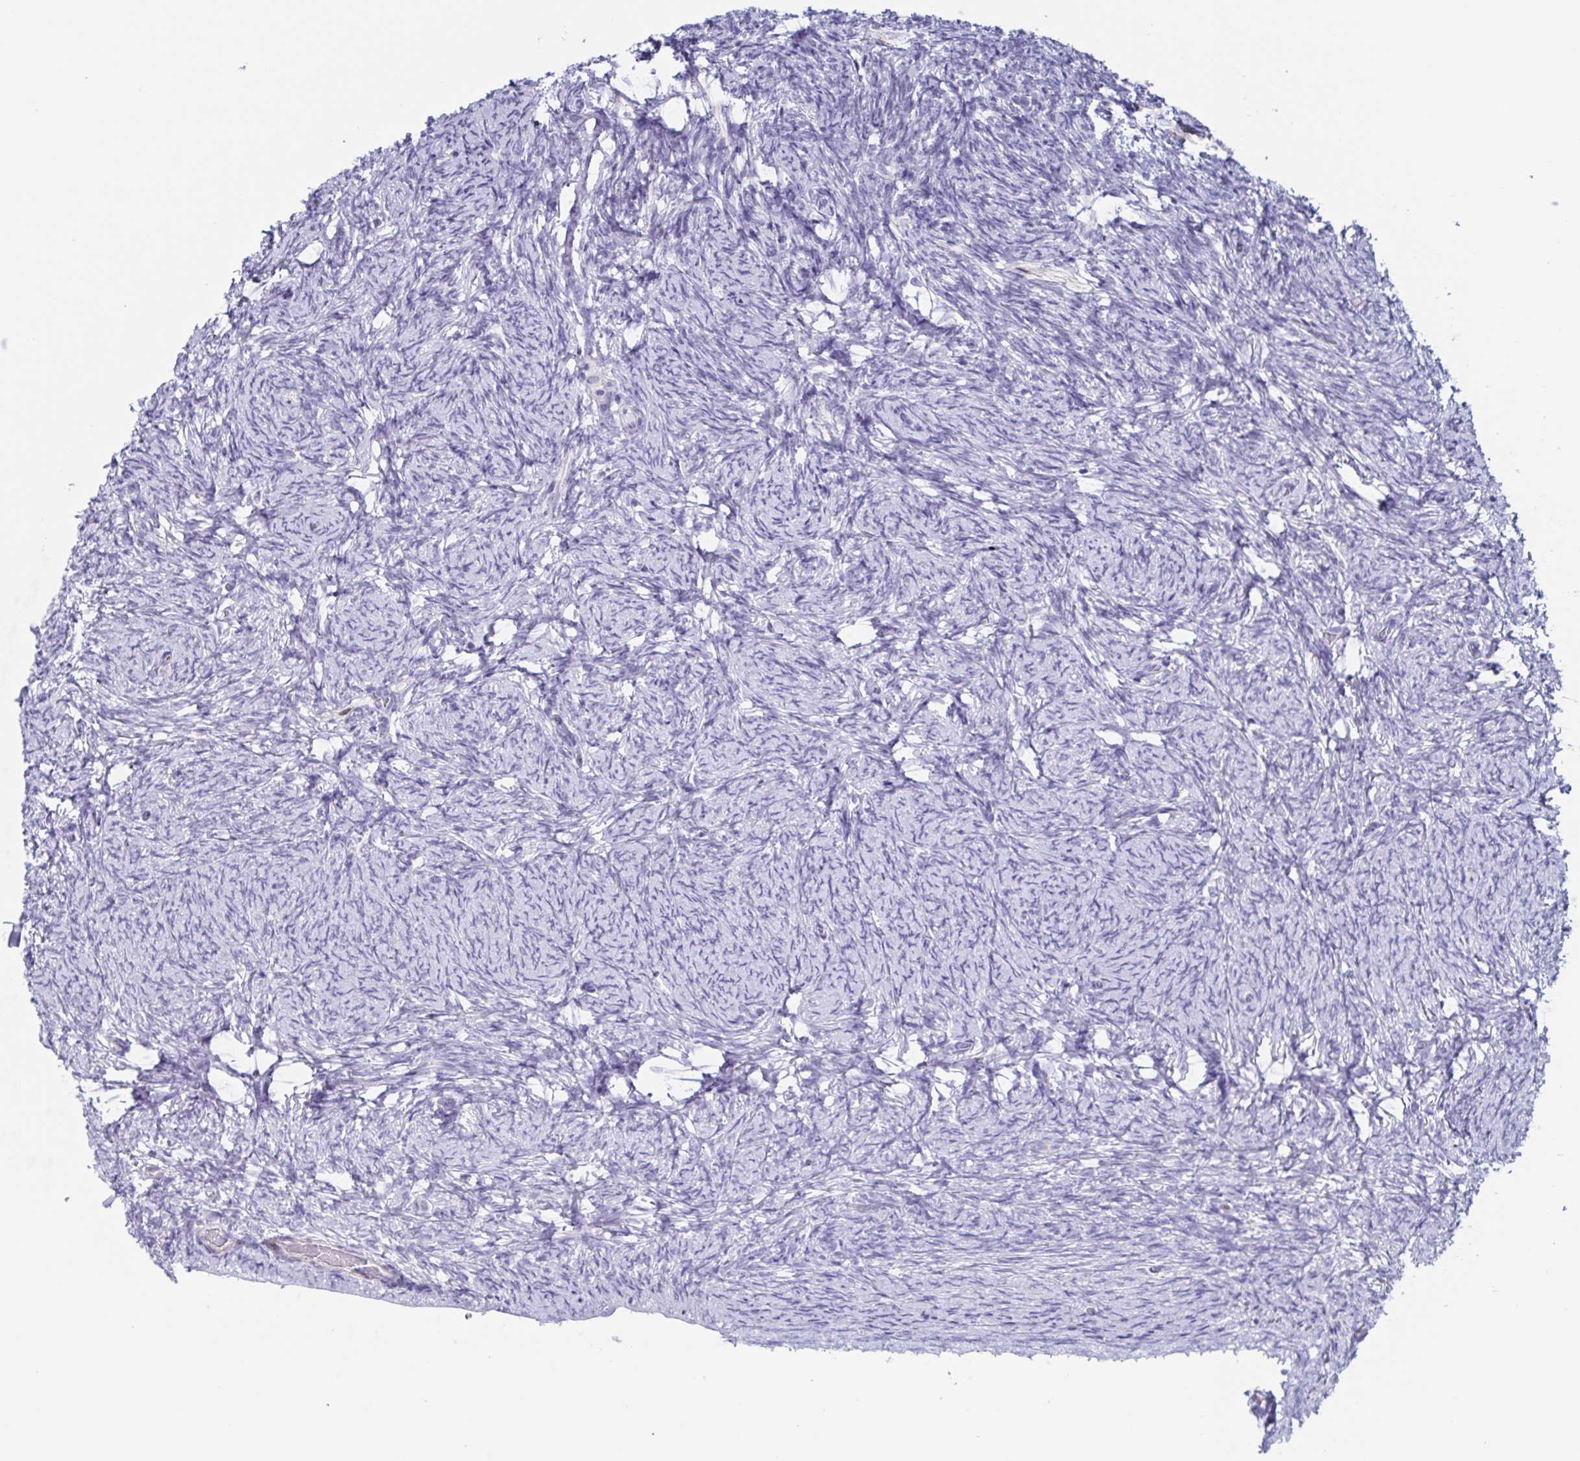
{"staining": {"intensity": "negative", "quantity": "none", "location": "none"}, "tissue": "ovary", "cell_type": "Ovarian stroma cells", "image_type": "normal", "snomed": [{"axis": "morphology", "description": "Normal tissue, NOS"}, {"axis": "topography", "description": "Ovary"}], "caption": "Immunohistochemical staining of benign ovary reveals no significant positivity in ovarian stroma cells. (Stains: DAB (3,3'-diaminobenzidine) IHC with hematoxylin counter stain, Microscopy: brightfield microscopy at high magnification).", "gene": "PBOV1", "patient": {"sex": "female", "age": 34}}